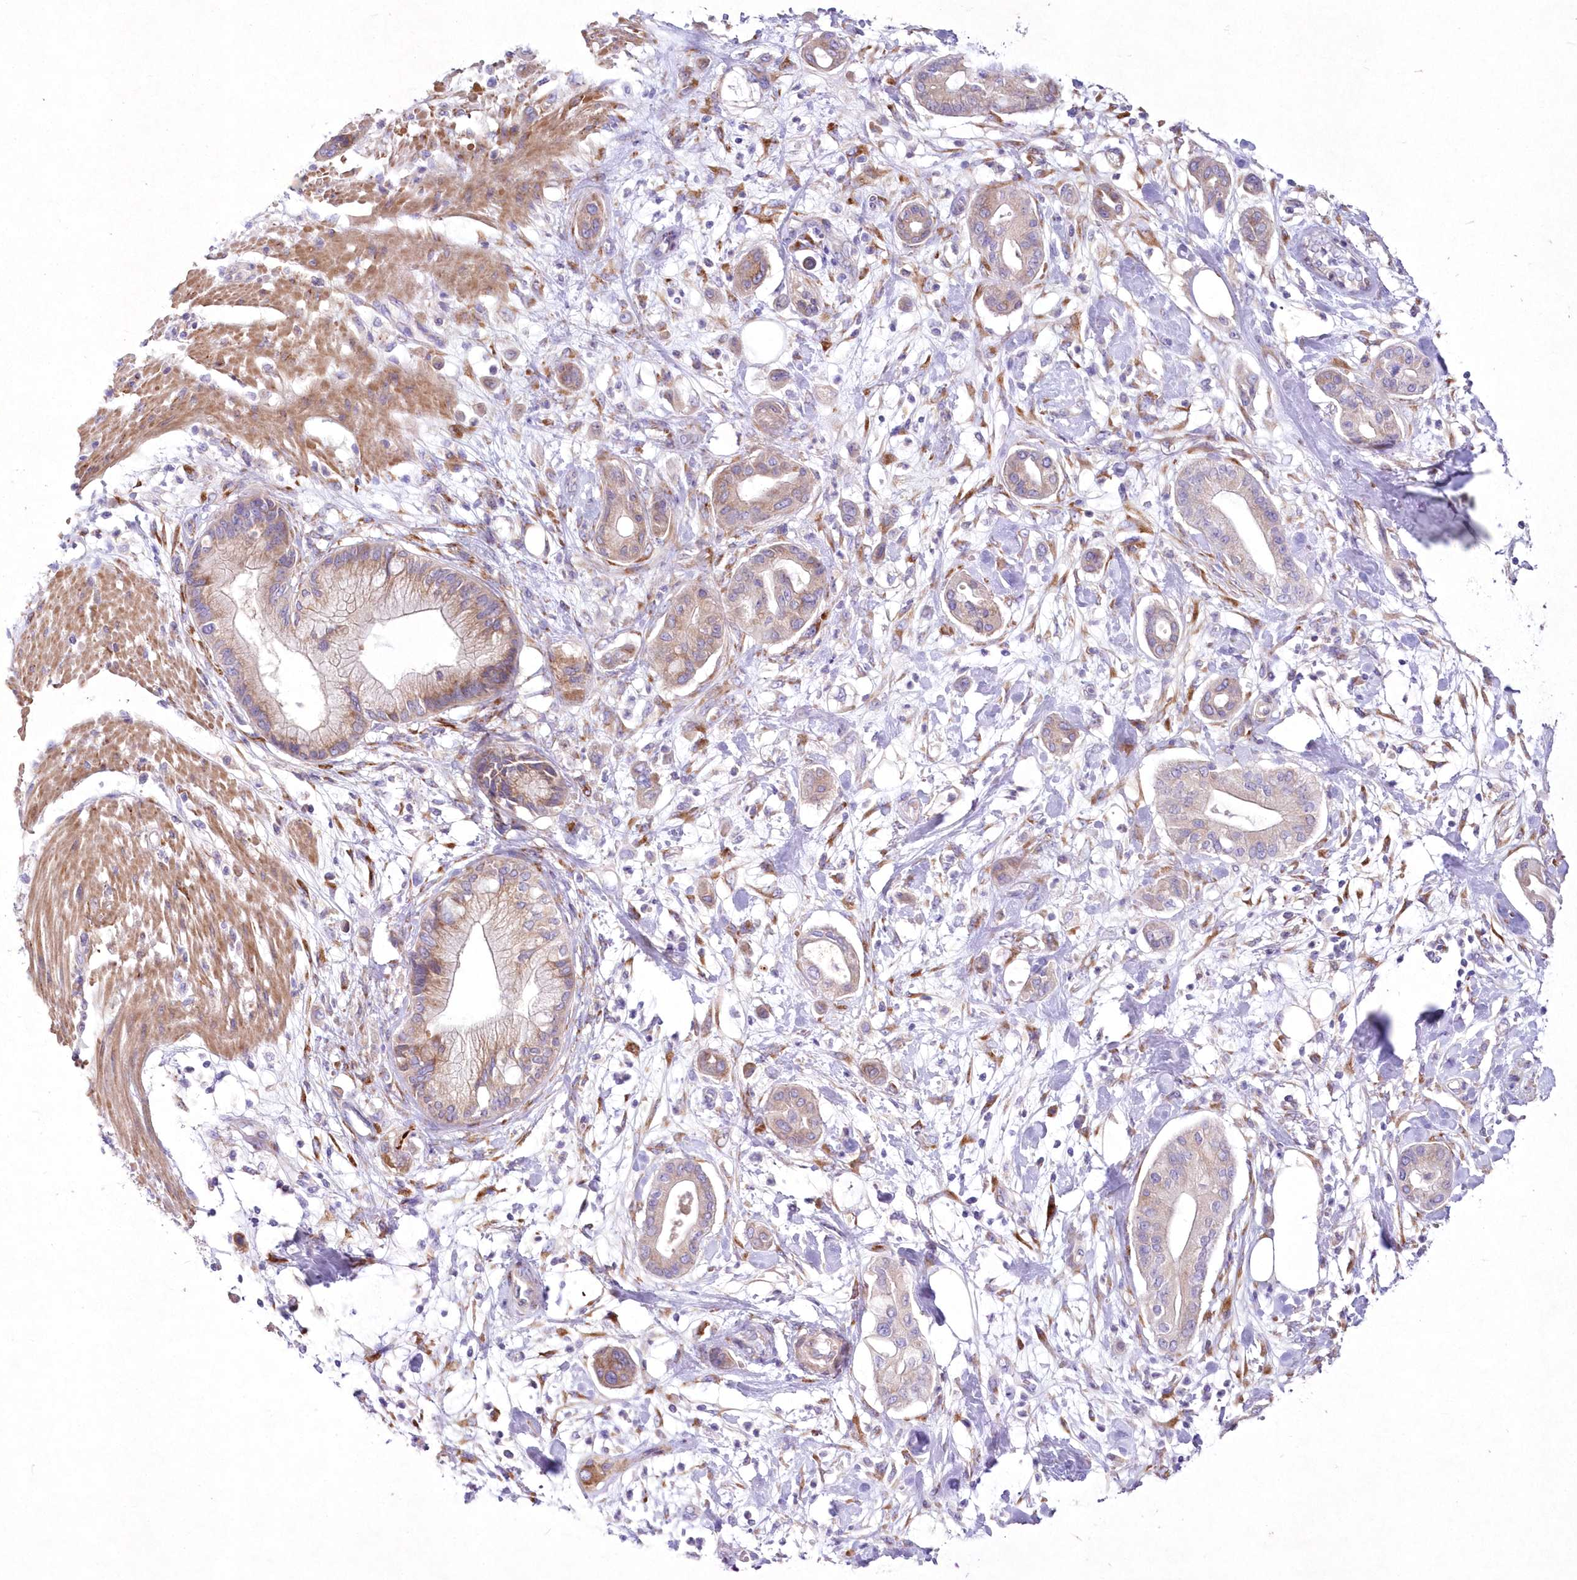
{"staining": {"intensity": "weak", "quantity": "25%-75%", "location": "cytoplasmic/membranous"}, "tissue": "pancreatic cancer", "cell_type": "Tumor cells", "image_type": "cancer", "snomed": [{"axis": "morphology", "description": "Adenocarcinoma, NOS"}, {"axis": "morphology", "description": "Adenocarcinoma, metastatic, NOS"}, {"axis": "topography", "description": "Lymph node"}, {"axis": "topography", "description": "Pancreas"}, {"axis": "topography", "description": "Duodenum"}], "caption": "Human metastatic adenocarcinoma (pancreatic) stained for a protein (brown) reveals weak cytoplasmic/membranous positive expression in about 25%-75% of tumor cells.", "gene": "ARFGEF3", "patient": {"sex": "female", "age": 64}}